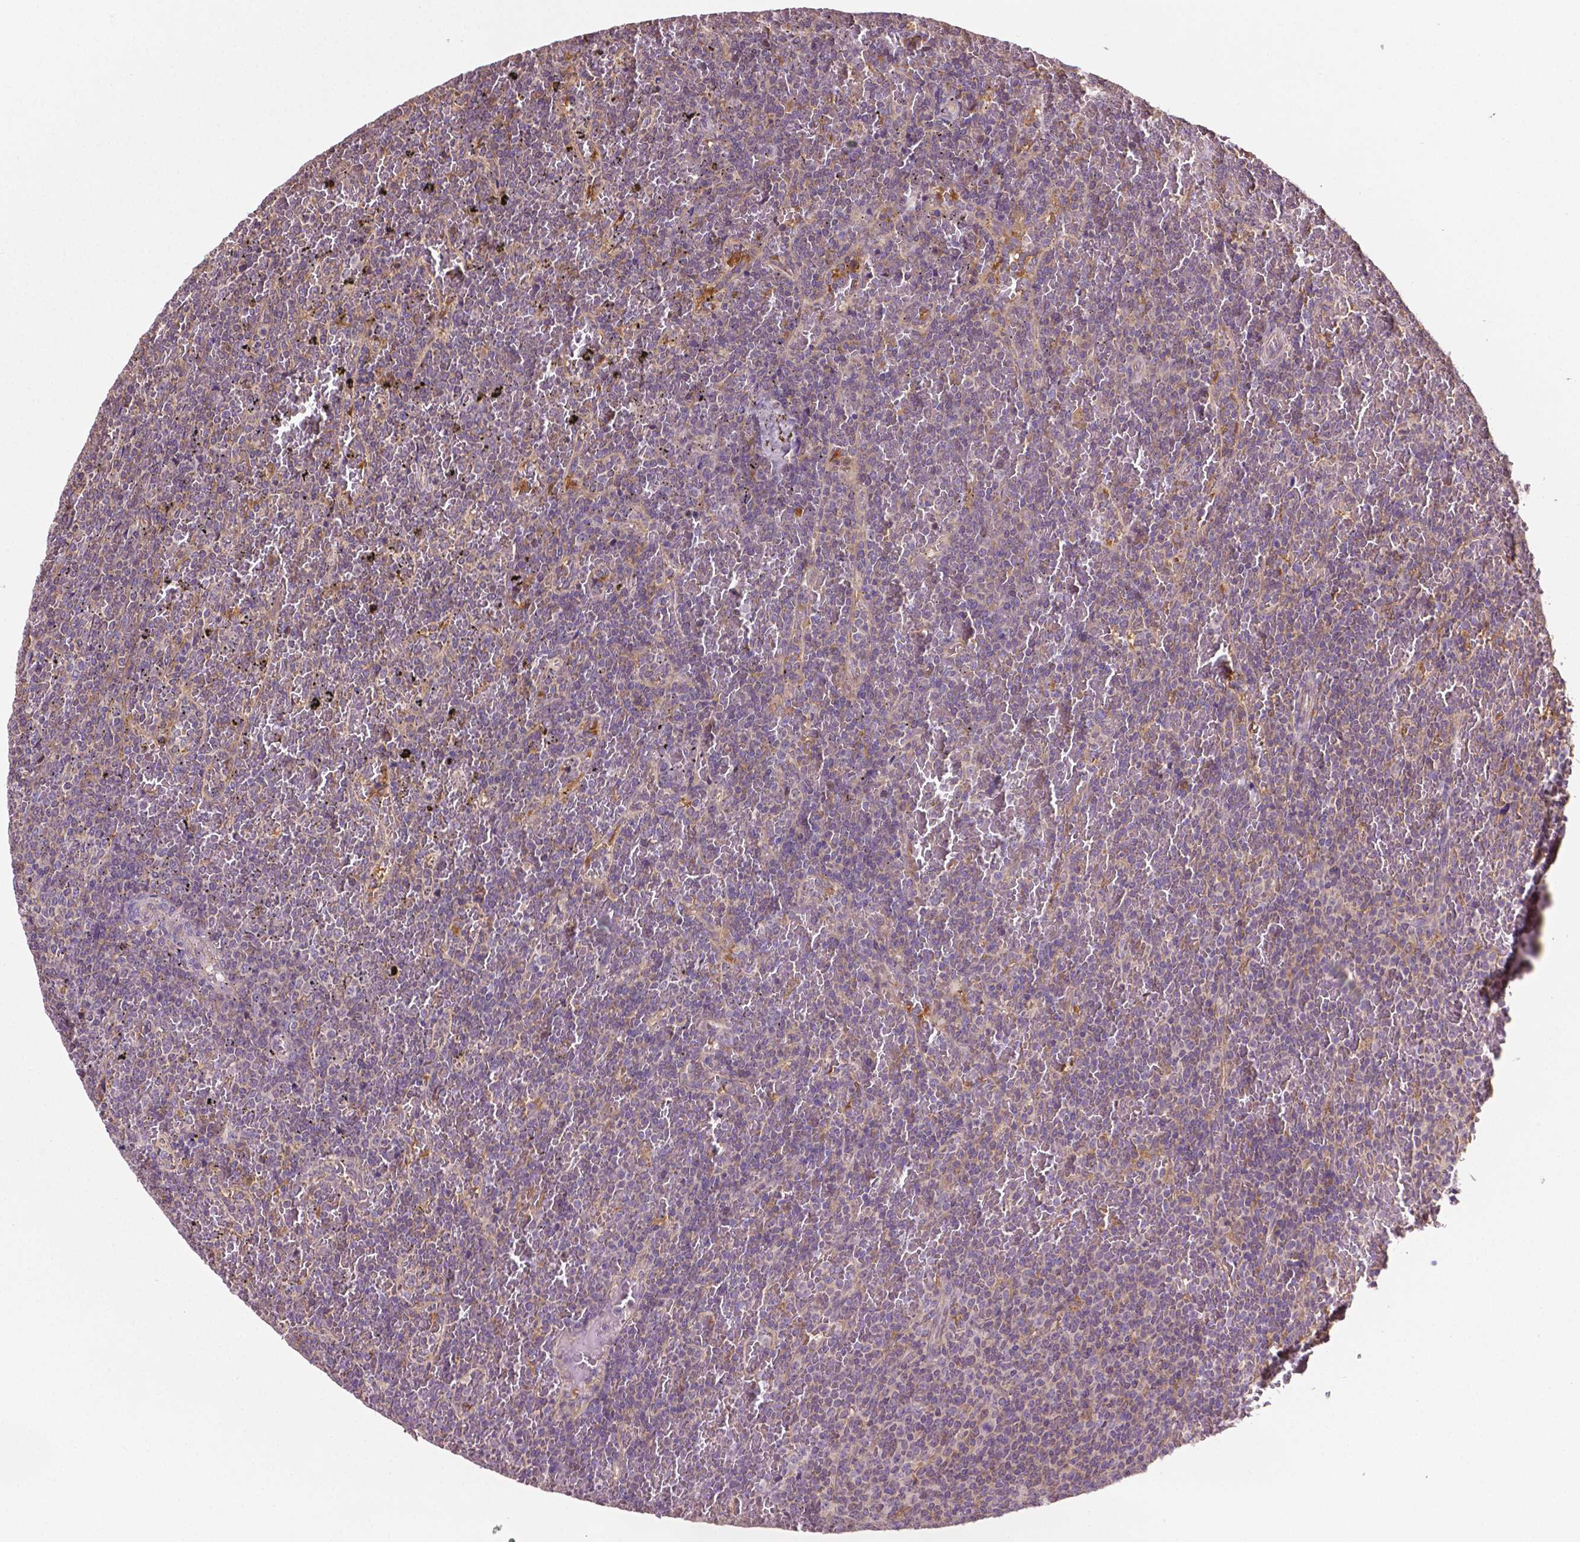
{"staining": {"intensity": "negative", "quantity": "none", "location": "none"}, "tissue": "lymphoma", "cell_type": "Tumor cells", "image_type": "cancer", "snomed": [{"axis": "morphology", "description": "Malignant lymphoma, non-Hodgkin's type, Low grade"}, {"axis": "topography", "description": "Spleen"}], "caption": "Lymphoma was stained to show a protein in brown. There is no significant staining in tumor cells. The staining is performed using DAB brown chromogen with nuclei counter-stained in using hematoxylin.", "gene": "GJA9", "patient": {"sex": "female", "age": 77}}